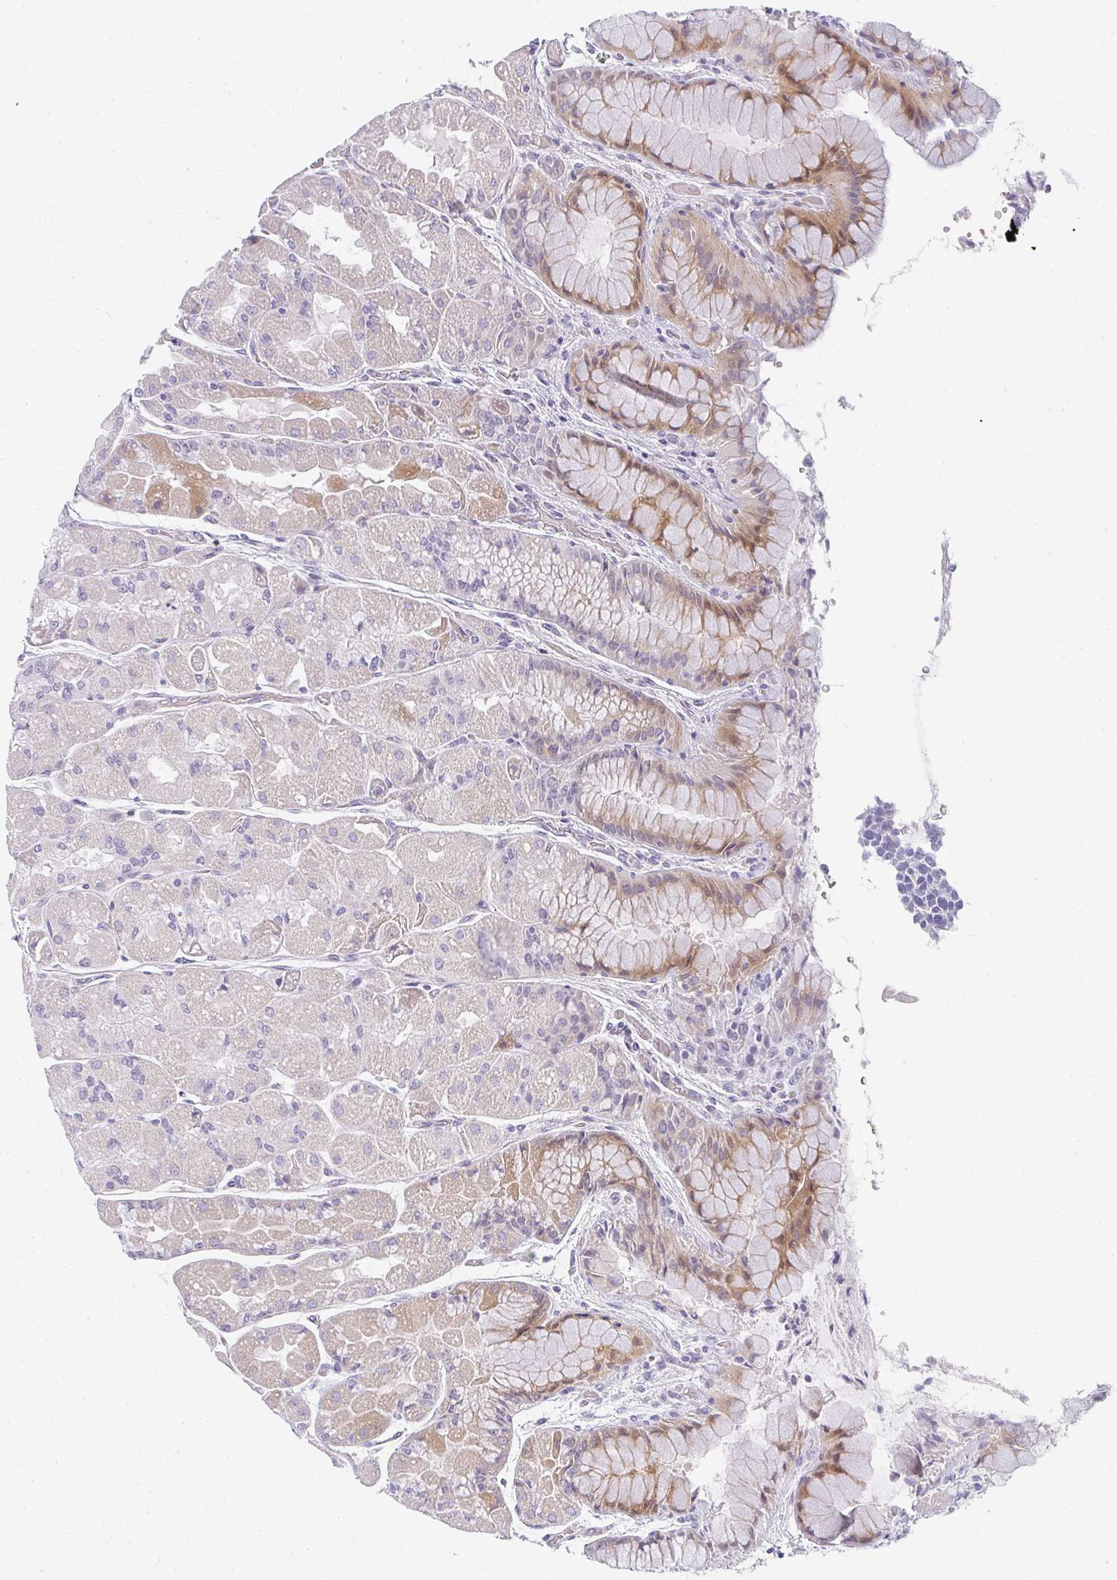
{"staining": {"intensity": "moderate", "quantity": "<25%", "location": "cytoplasmic/membranous"}, "tissue": "stomach", "cell_type": "Glandular cells", "image_type": "normal", "snomed": [{"axis": "morphology", "description": "Normal tissue, NOS"}, {"axis": "topography", "description": "Stomach"}], "caption": "Brown immunohistochemical staining in normal human stomach exhibits moderate cytoplasmic/membranous expression in approximately <25% of glandular cells.", "gene": "NEU2", "patient": {"sex": "female", "age": 61}}